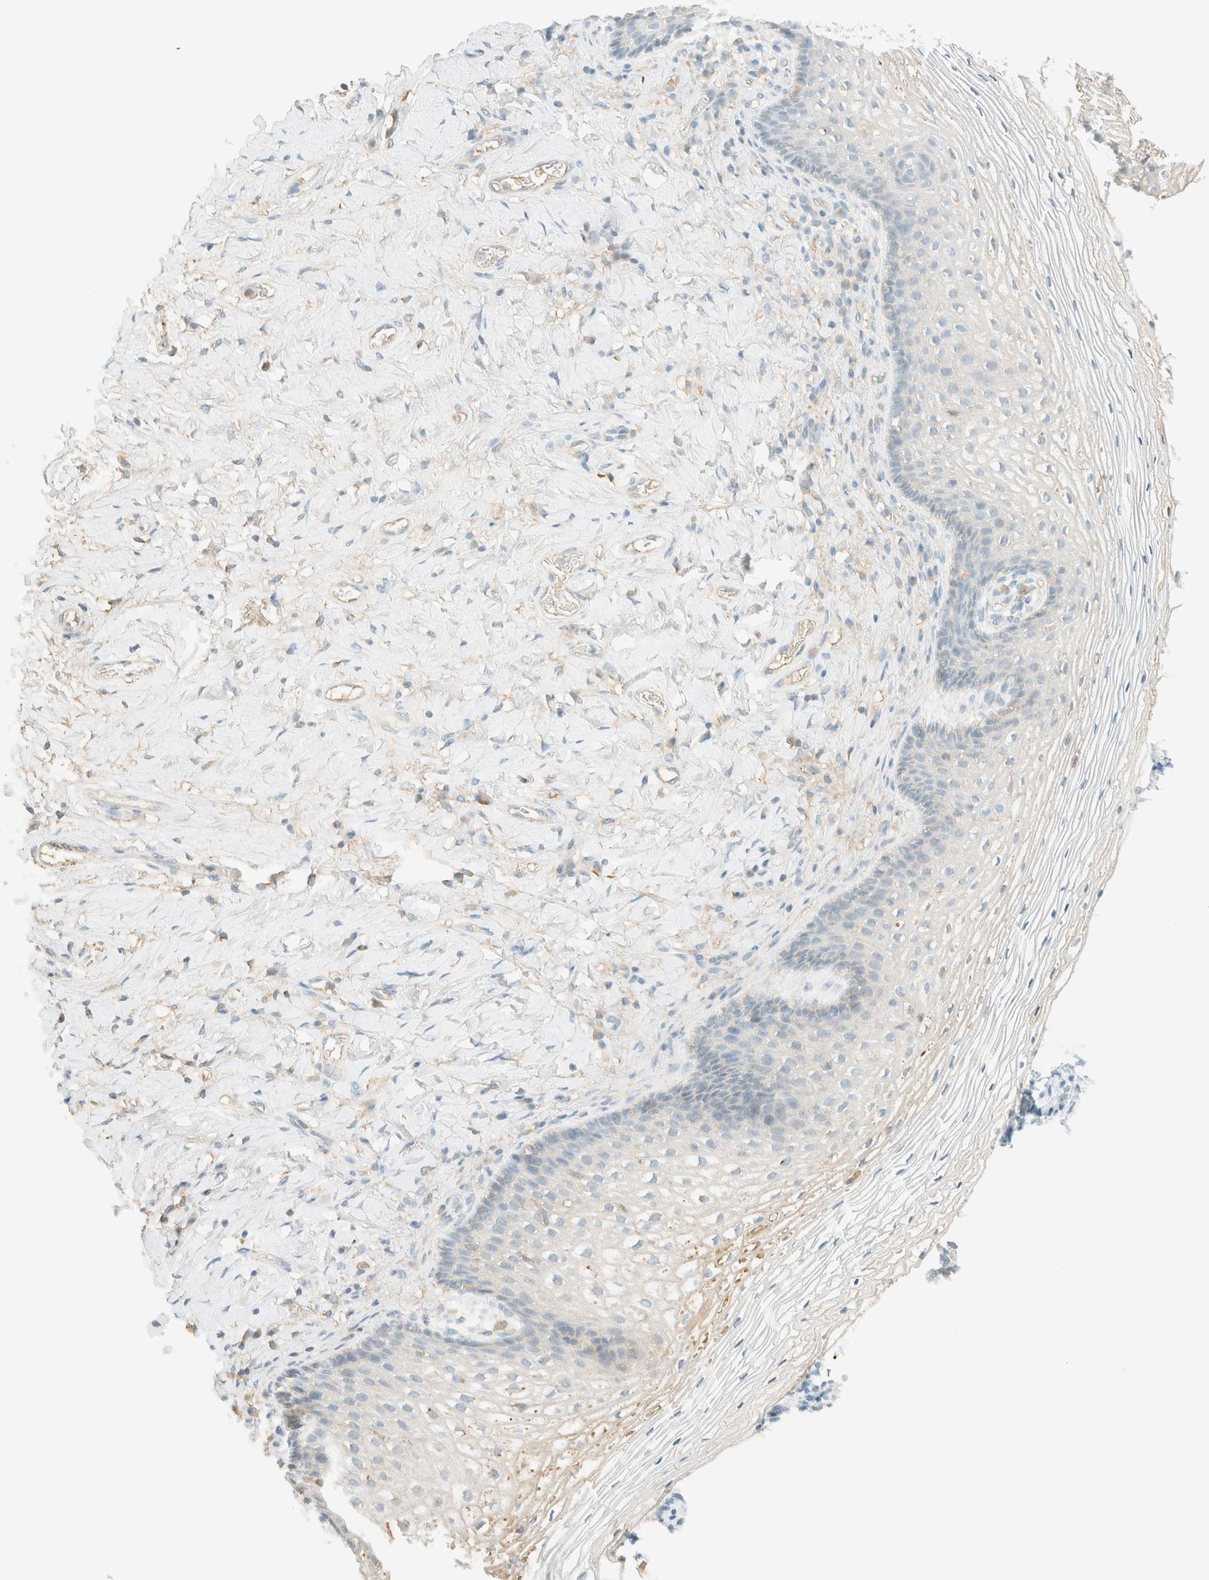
{"staining": {"intensity": "negative", "quantity": "none", "location": "none"}, "tissue": "vagina", "cell_type": "Squamous epithelial cells", "image_type": "normal", "snomed": [{"axis": "morphology", "description": "Normal tissue, NOS"}, {"axis": "topography", "description": "Vagina"}], "caption": "IHC photomicrograph of normal vagina stained for a protein (brown), which demonstrates no expression in squamous epithelial cells.", "gene": "GPA33", "patient": {"sex": "female", "age": 60}}